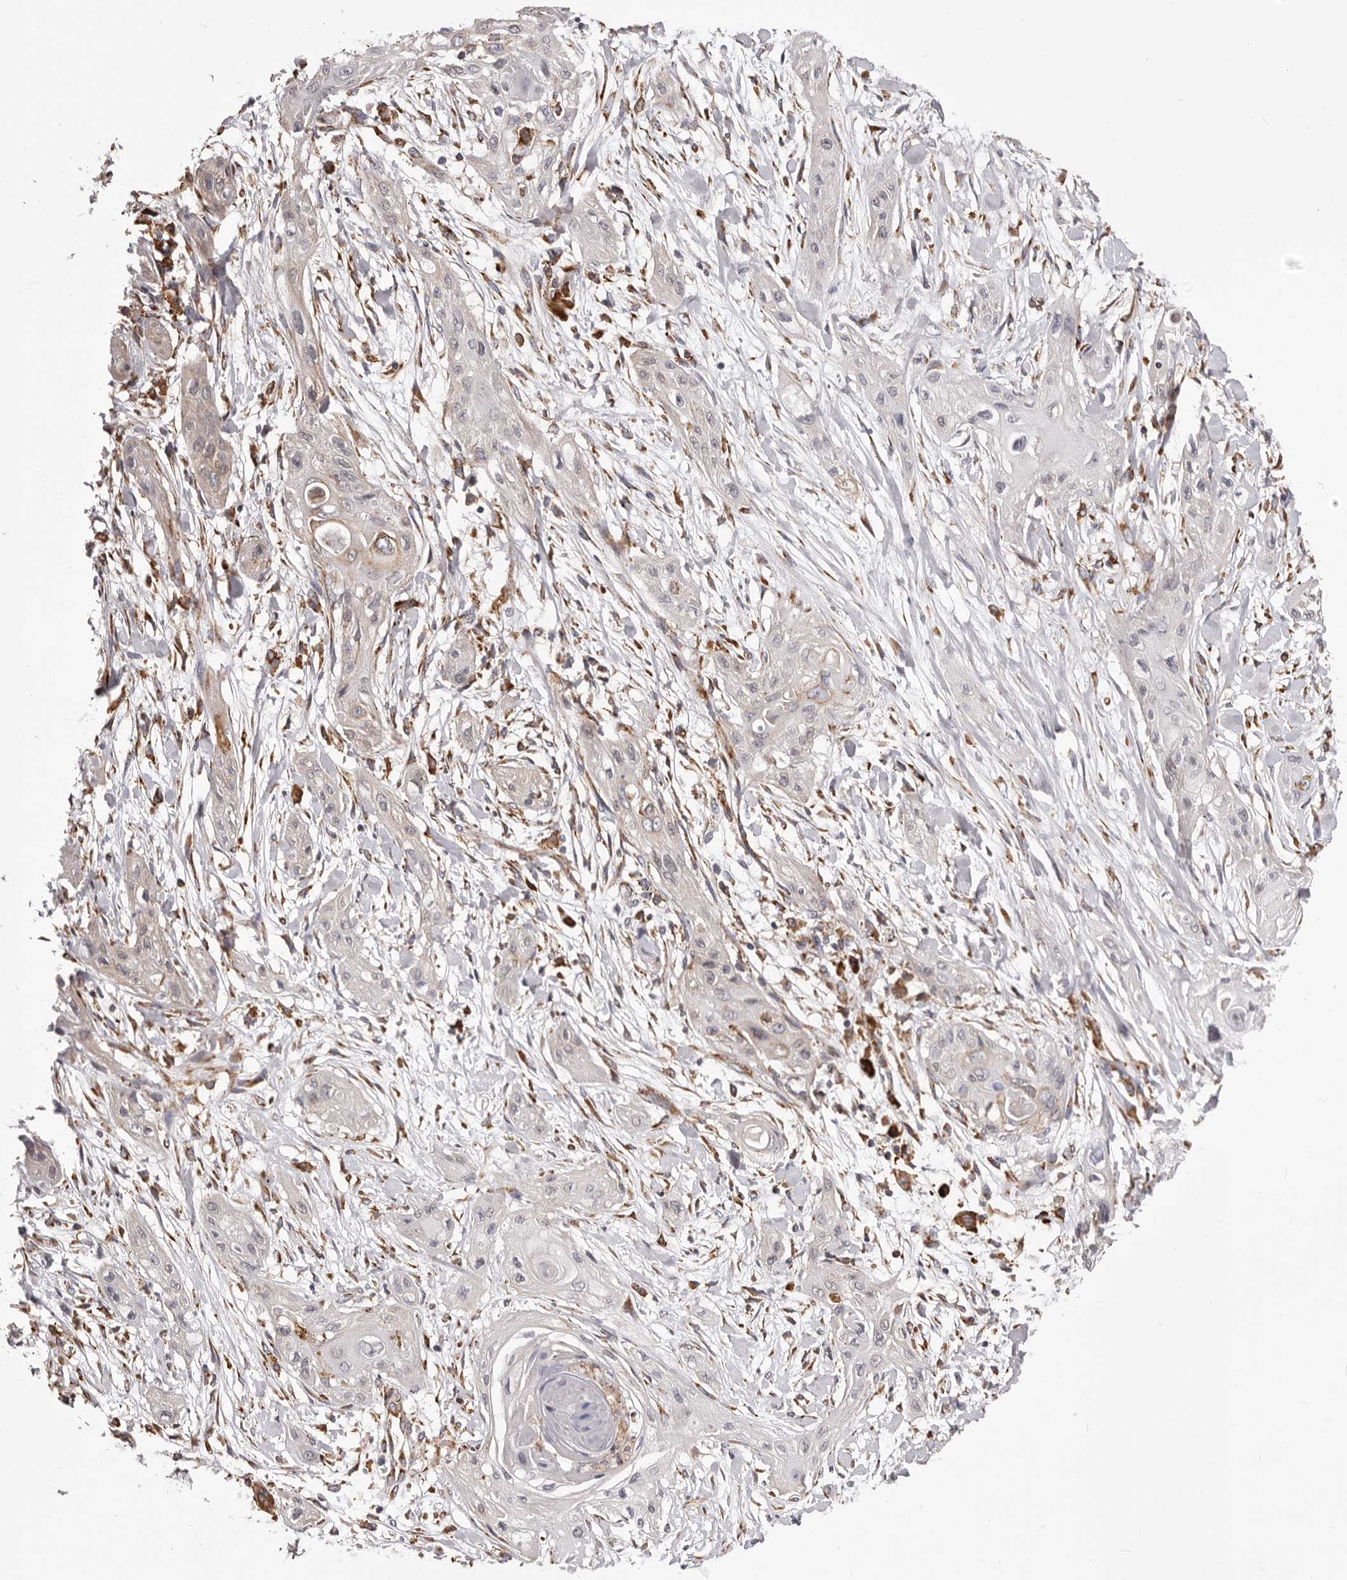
{"staining": {"intensity": "negative", "quantity": "none", "location": "none"}, "tissue": "lung cancer", "cell_type": "Tumor cells", "image_type": "cancer", "snomed": [{"axis": "morphology", "description": "Squamous cell carcinoma, NOS"}, {"axis": "topography", "description": "Lung"}], "caption": "Tumor cells are negative for brown protein staining in lung squamous cell carcinoma.", "gene": "QRSL1", "patient": {"sex": "female", "age": 47}}